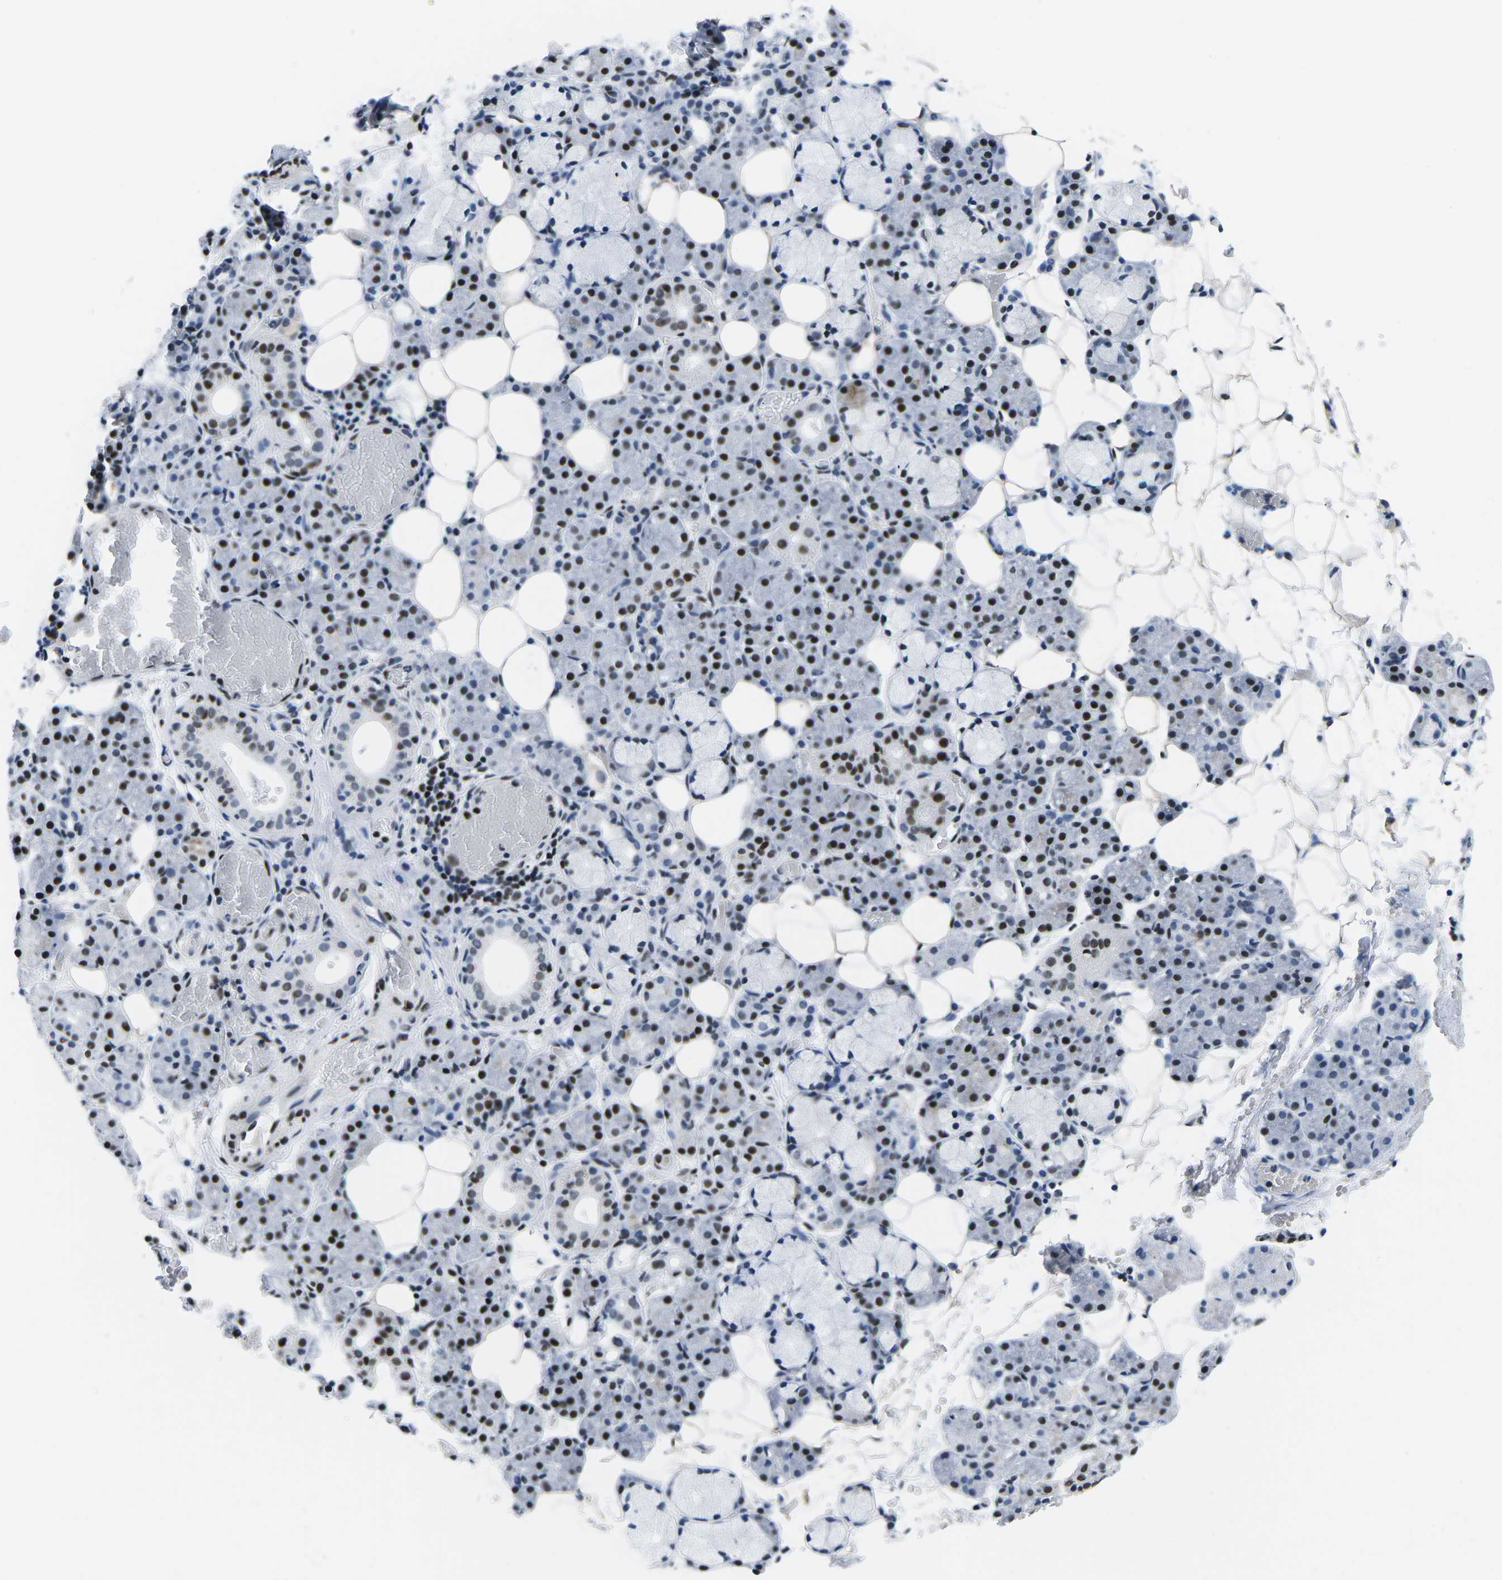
{"staining": {"intensity": "moderate", "quantity": "25%-75%", "location": "cytoplasmic/membranous,nuclear"}, "tissue": "salivary gland", "cell_type": "Glandular cells", "image_type": "normal", "snomed": [{"axis": "morphology", "description": "Normal tissue, NOS"}, {"axis": "topography", "description": "Salivary gland"}], "caption": "A micrograph of salivary gland stained for a protein displays moderate cytoplasmic/membranous,nuclear brown staining in glandular cells. The protein is stained brown, and the nuclei are stained in blue (DAB (3,3'-diaminobenzidine) IHC with brightfield microscopy, high magnification).", "gene": "ATF1", "patient": {"sex": "male", "age": 63}}